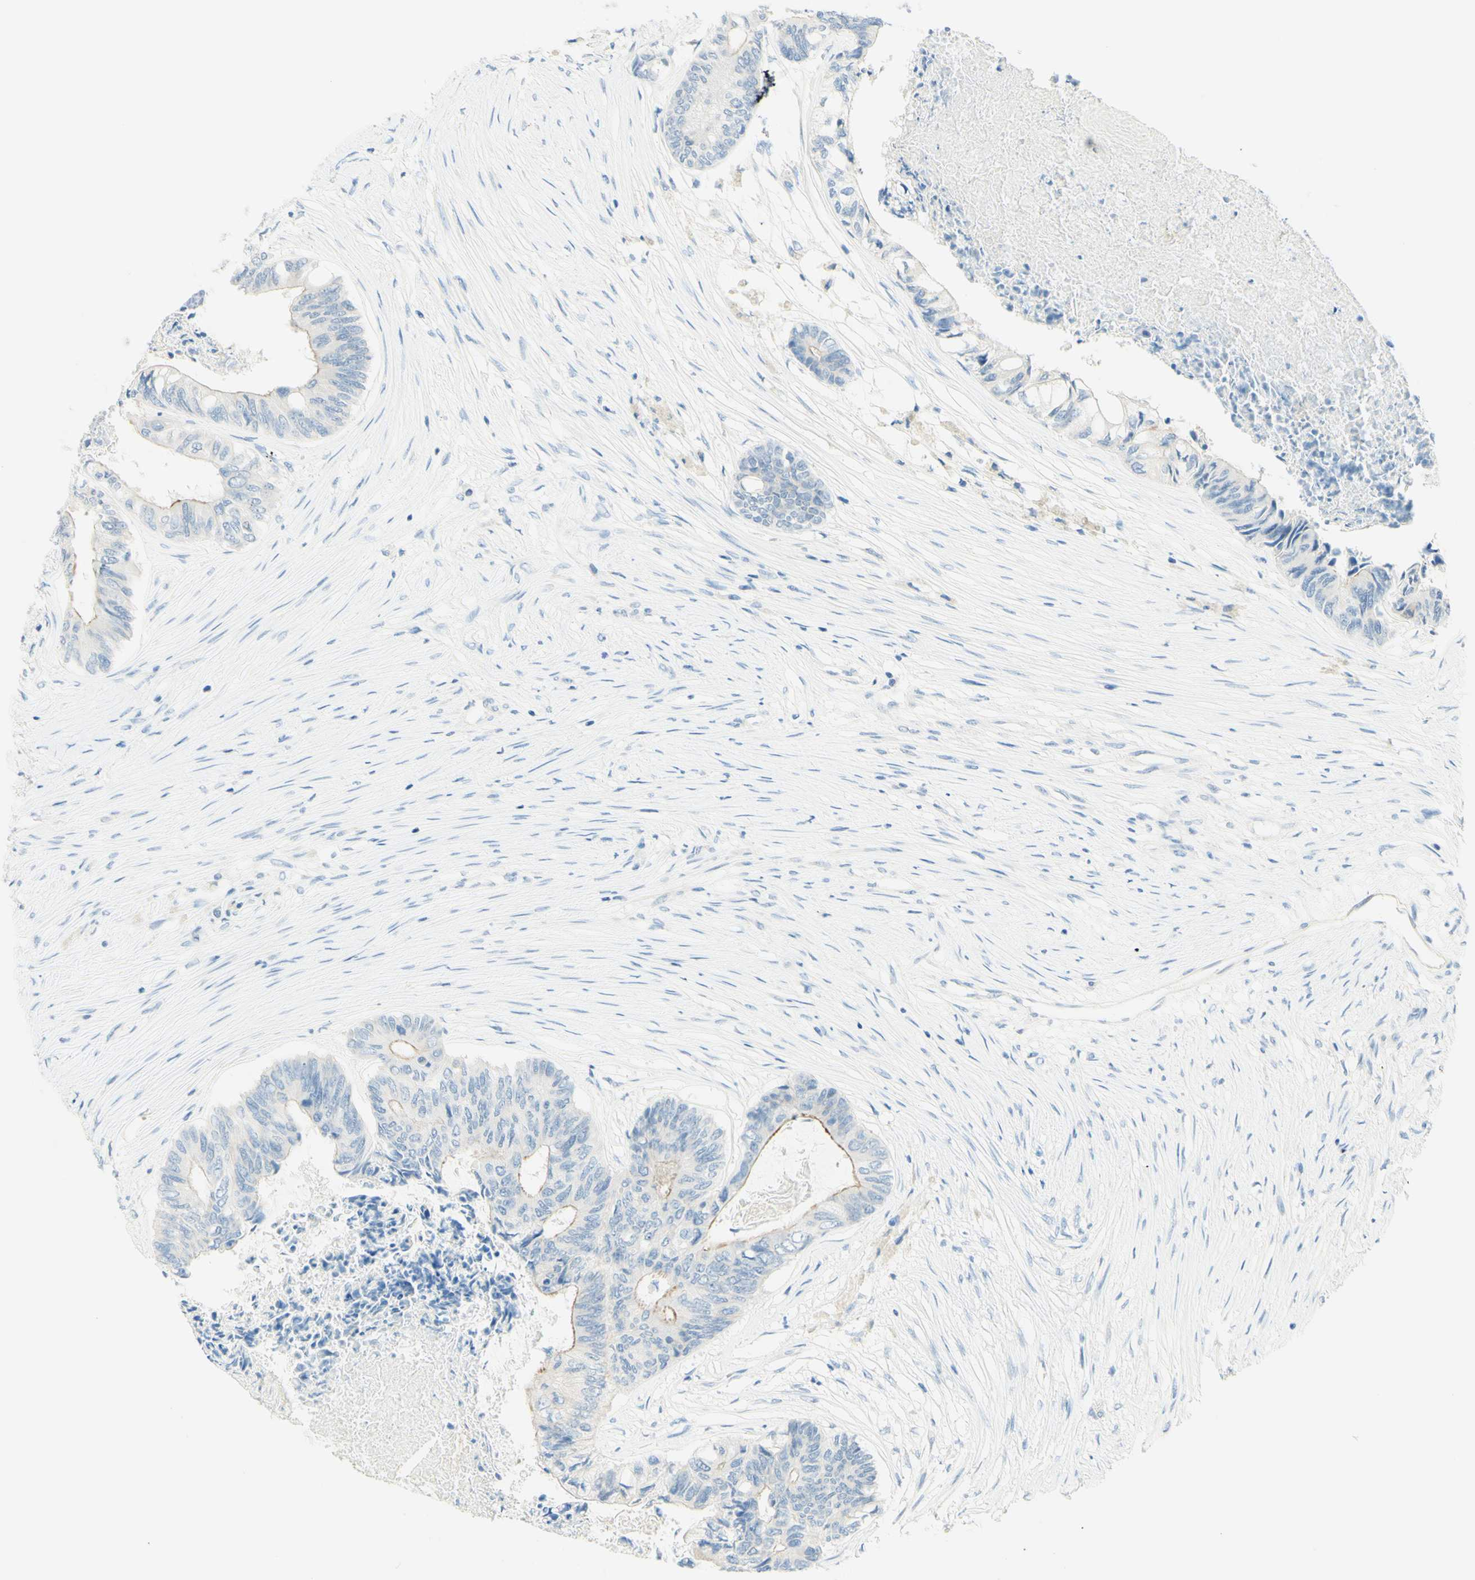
{"staining": {"intensity": "negative", "quantity": "none", "location": "none"}, "tissue": "colorectal cancer", "cell_type": "Tumor cells", "image_type": "cancer", "snomed": [{"axis": "morphology", "description": "Adenocarcinoma, NOS"}, {"axis": "topography", "description": "Rectum"}], "caption": "Colorectal cancer (adenocarcinoma) was stained to show a protein in brown. There is no significant staining in tumor cells.", "gene": "TMEM132D", "patient": {"sex": "male", "age": 63}}